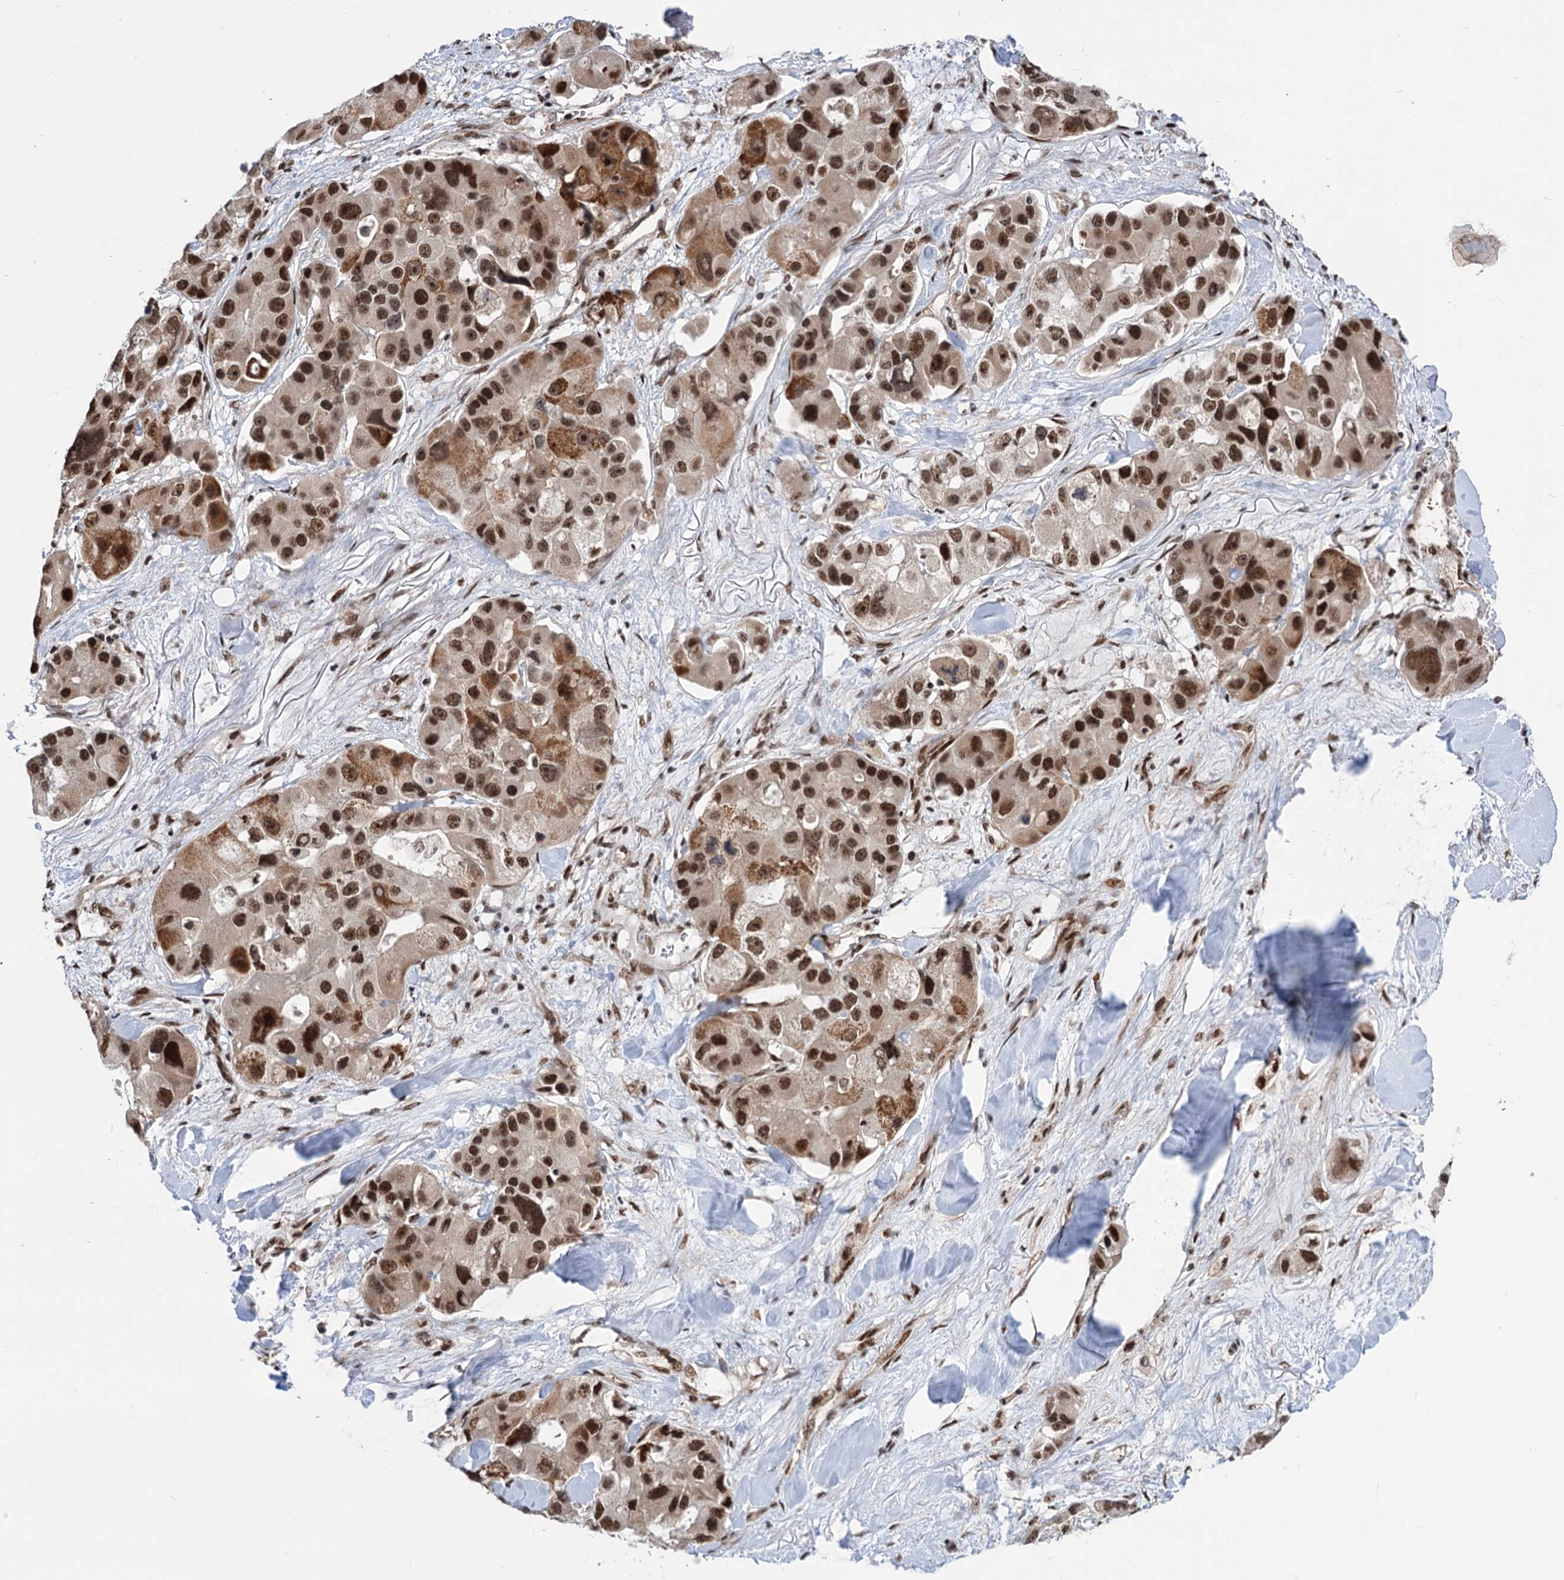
{"staining": {"intensity": "strong", "quantity": ">75%", "location": "cytoplasmic/membranous,nuclear"}, "tissue": "lung cancer", "cell_type": "Tumor cells", "image_type": "cancer", "snomed": [{"axis": "morphology", "description": "Adenocarcinoma, NOS"}, {"axis": "topography", "description": "Lung"}], "caption": "Lung adenocarcinoma stained with a brown dye demonstrates strong cytoplasmic/membranous and nuclear positive positivity in about >75% of tumor cells.", "gene": "MAML1", "patient": {"sex": "female", "age": 54}}